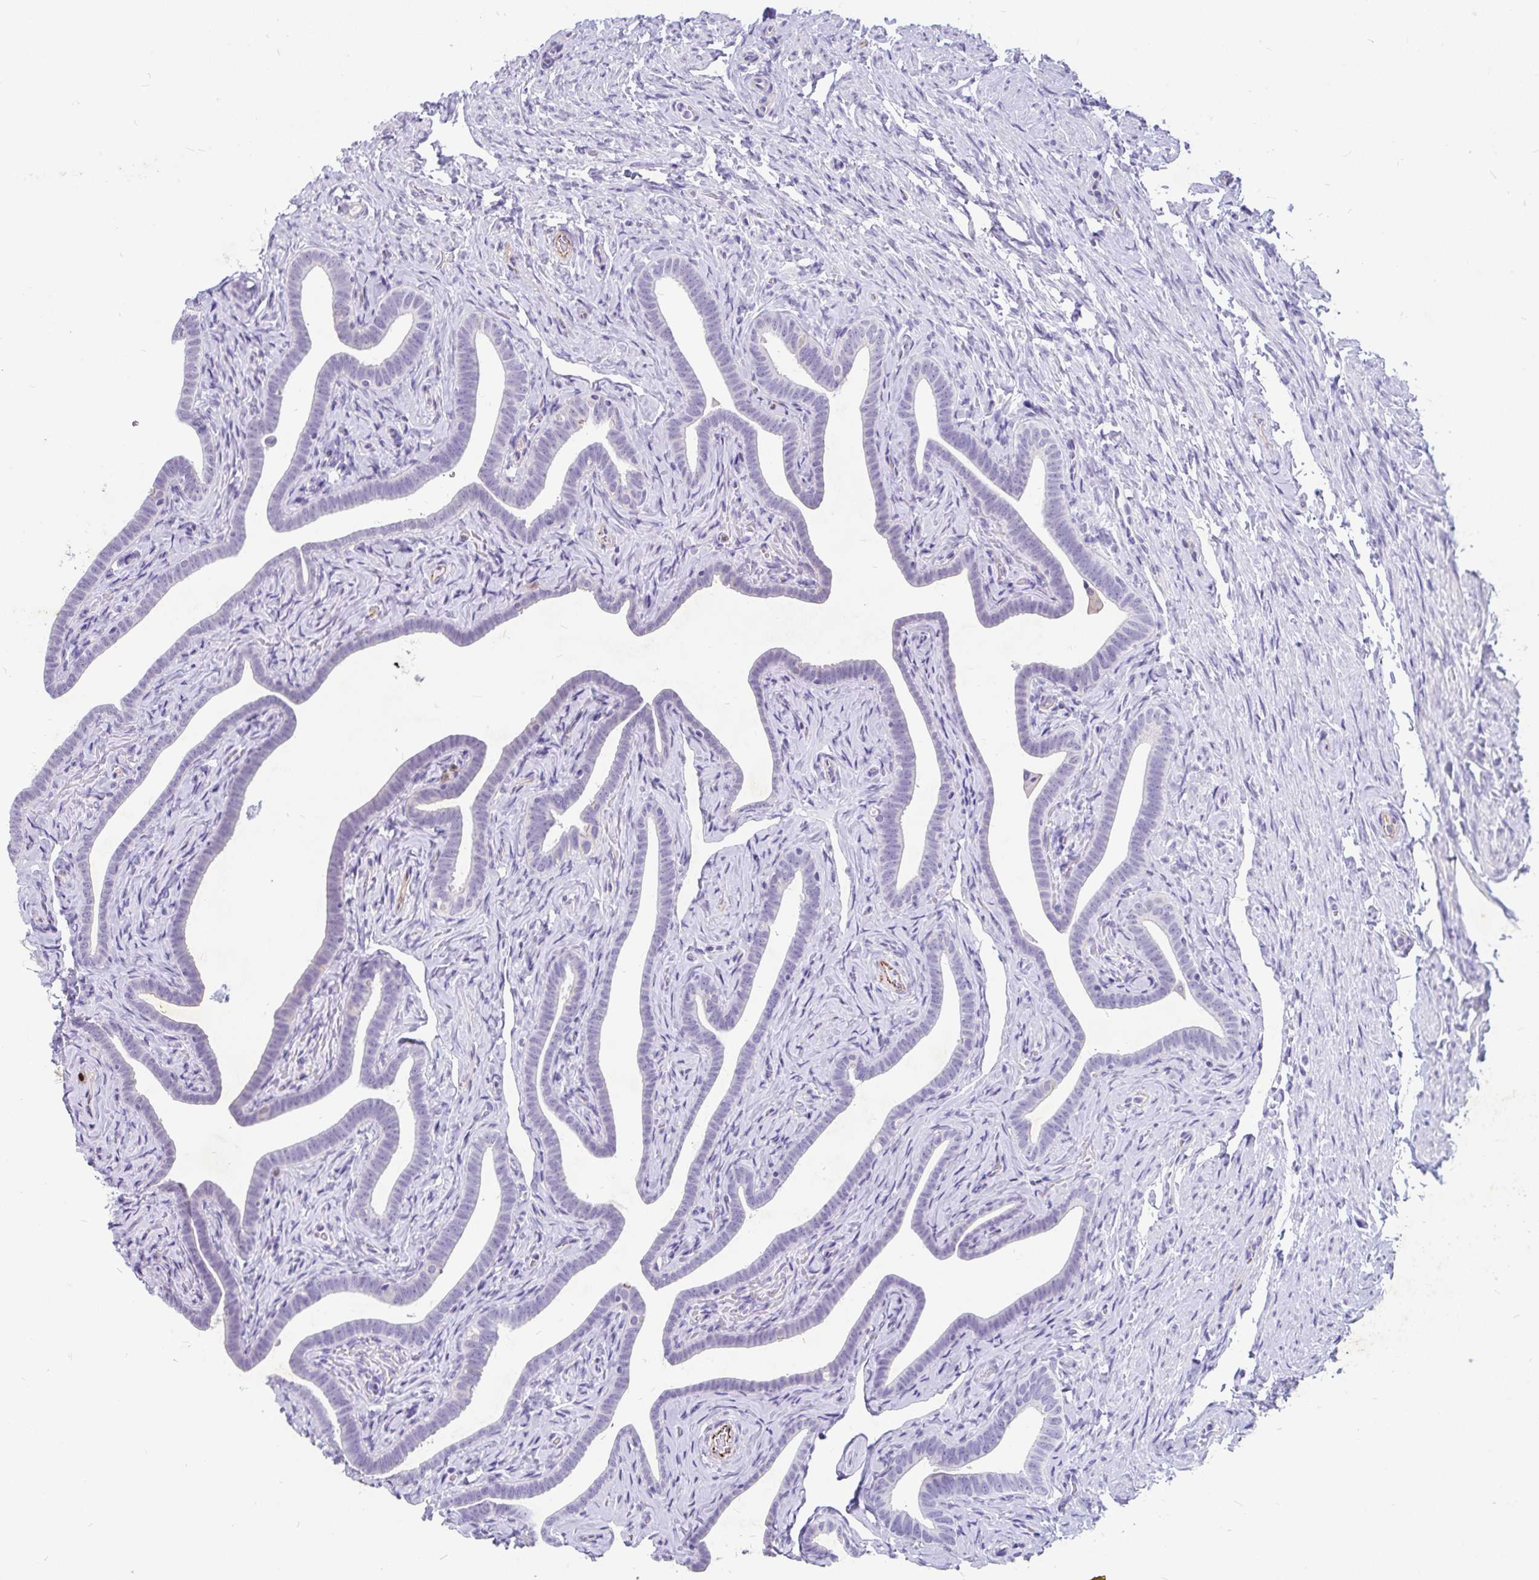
{"staining": {"intensity": "moderate", "quantity": "<25%", "location": "cytoplasmic/membranous"}, "tissue": "fallopian tube", "cell_type": "Glandular cells", "image_type": "normal", "snomed": [{"axis": "morphology", "description": "Normal tissue, NOS"}, {"axis": "topography", "description": "Fallopian tube"}], "caption": "Fallopian tube stained with DAB (3,3'-diaminobenzidine) immunohistochemistry (IHC) shows low levels of moderate cytoplasmic/membranous positivity in about <25% of glandular cells. (DAB IHC, brown staining for protein, blue staining for nuclei).", "gene": "EML5", "patient": {"sex": "female", "age": 69}}